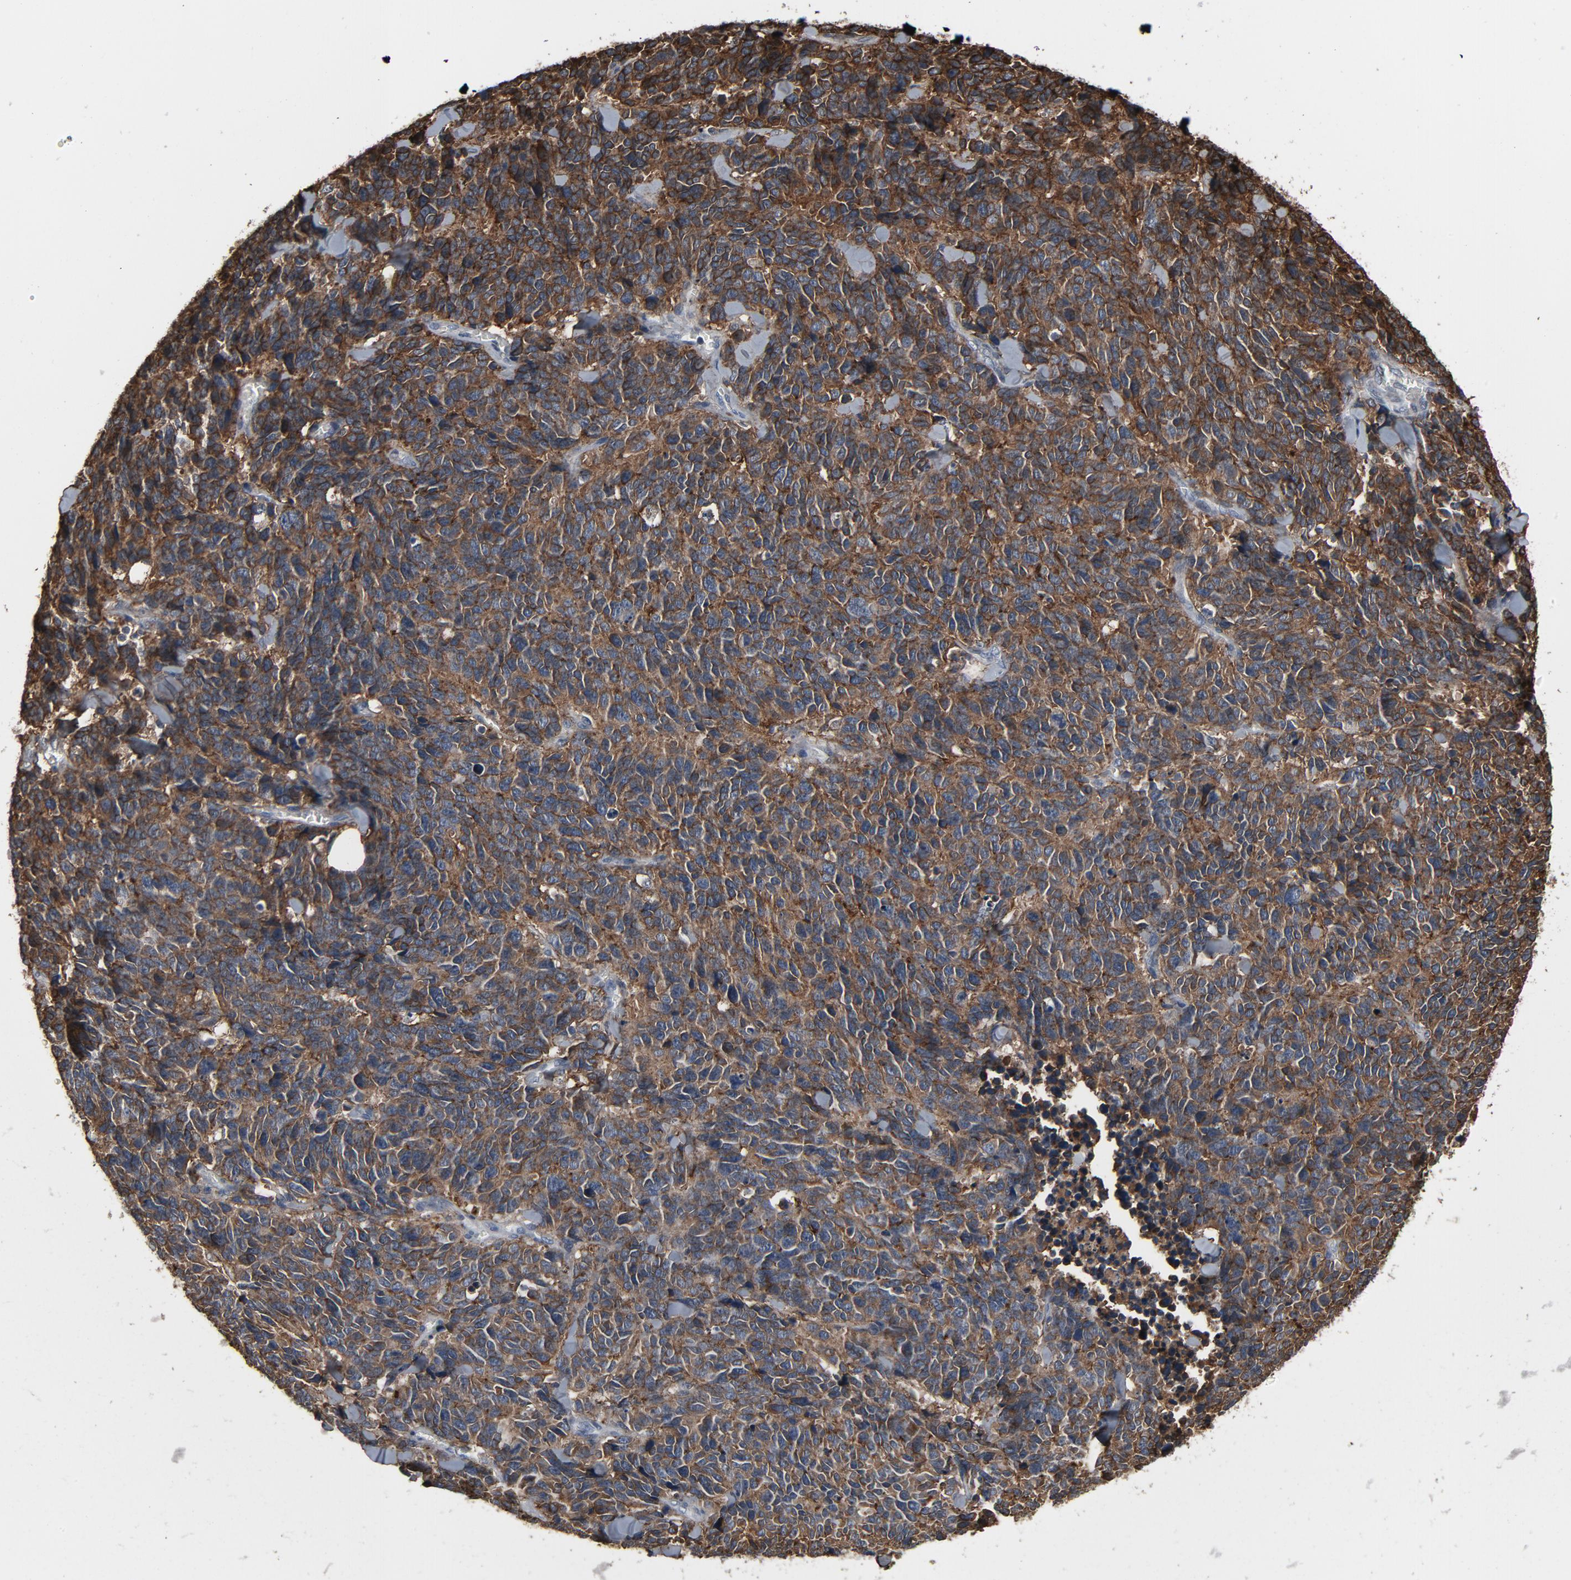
{"staining": {"intensity": "moderate", "quantity": ">75%", "location": "cytoplasmic/membranous"}, "tissue": "lung cancer", "cell_type": "Tumor cells", "image_type": "cancer", "snomed": [{"axis": "morphology", "description": "Neoplasm, malignant, NOS"}, {"axis": "topography", "description": "Lung"}], "caption": "Immunohistochemical staining of lung neoplasm (malignant) shows moderate cytoplasmic/membranous protein expression in about >75% of tumor cells.", "gene": "PDZD4", "patient": {"sex": "female", "age": 58}}